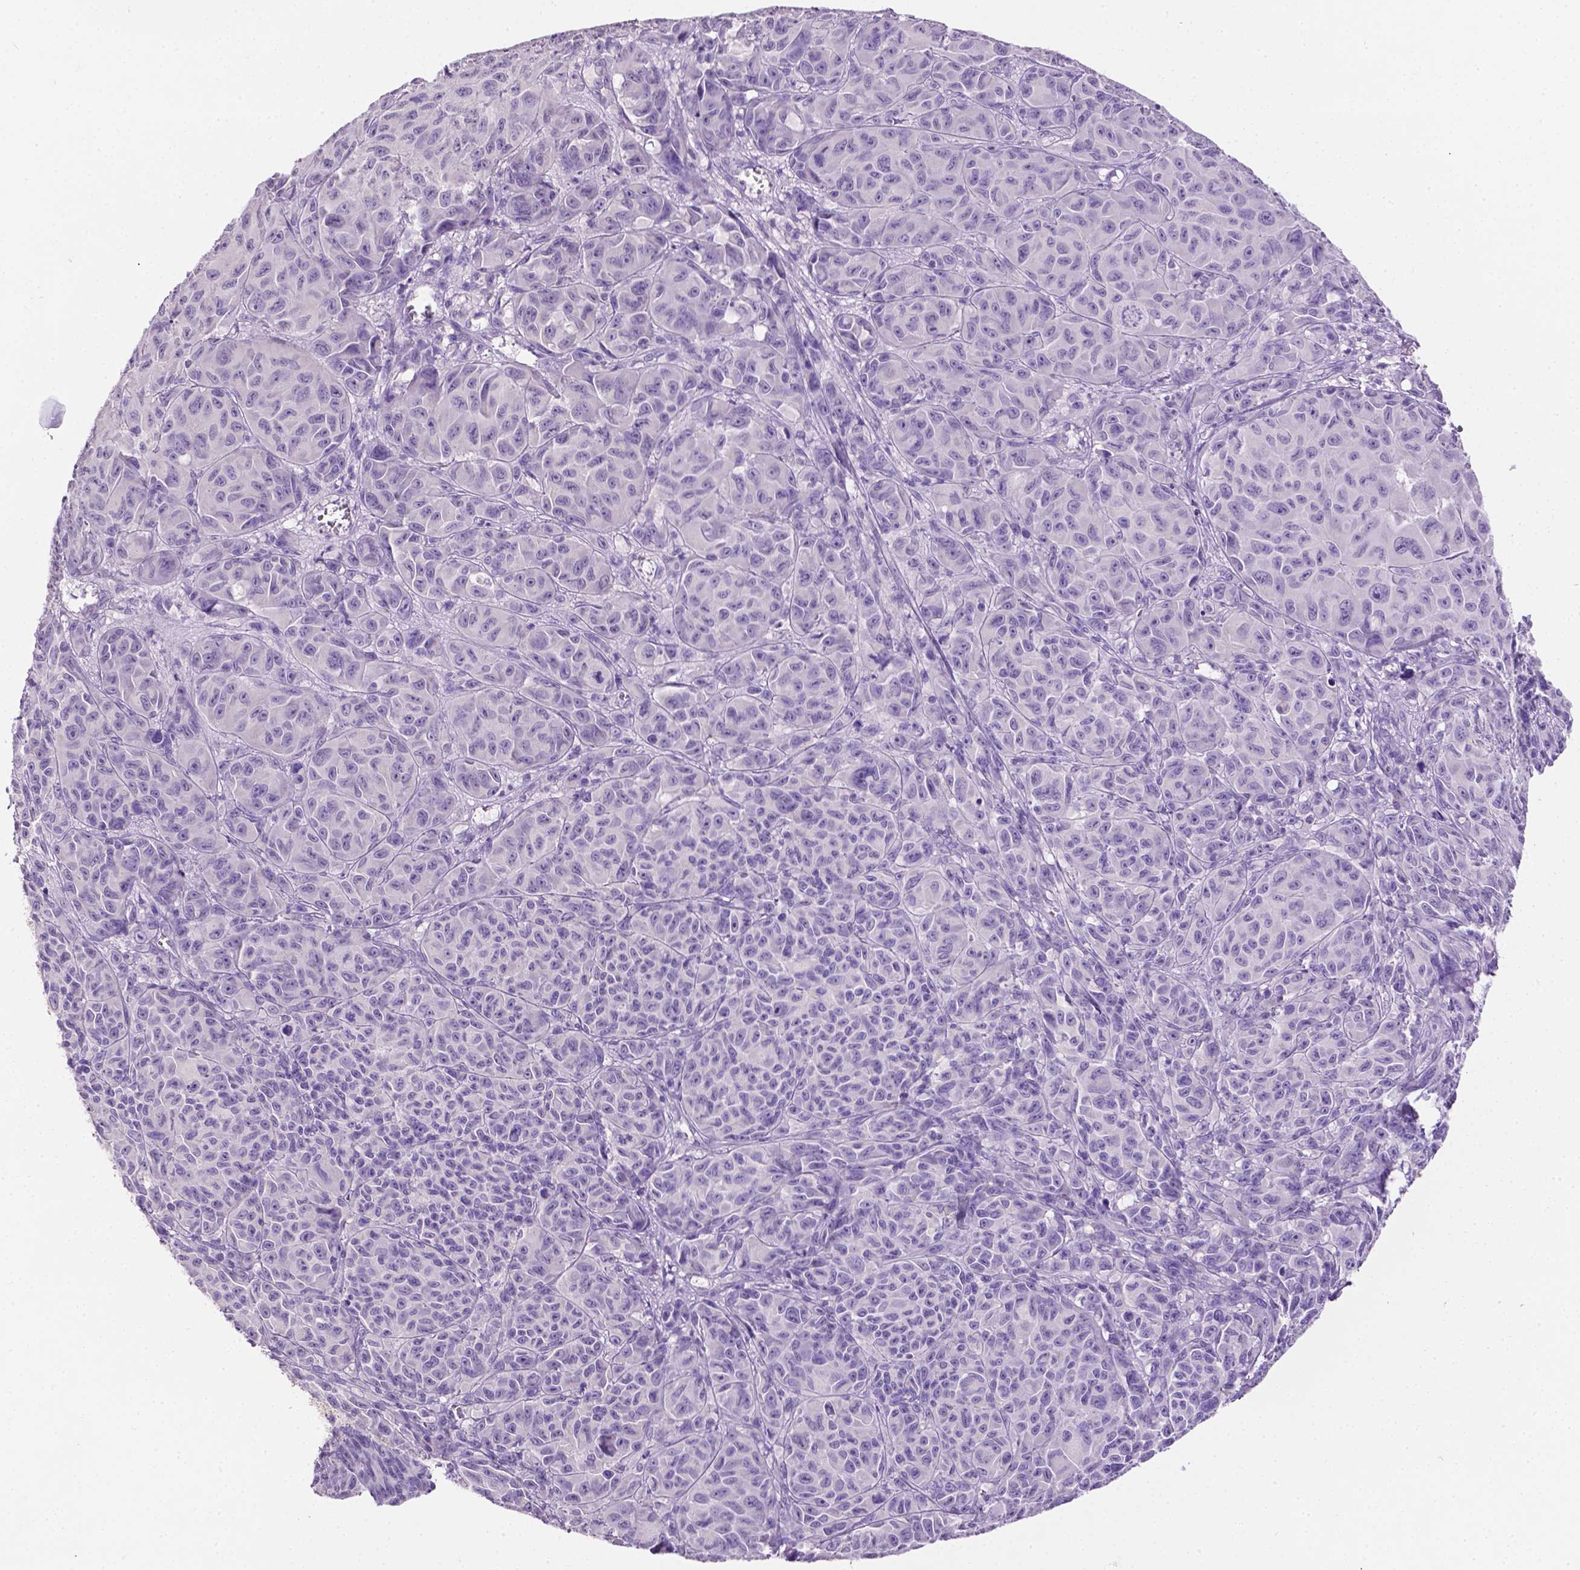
{"staining": {"intensity": "negative", "quantity": "none", "location": "none"}, "tissue": "melanoma", "cell_type": "Tumor cells", "image_type": "cancer", "snomed": [{"axis": "morphology", "description": "Malignant melanoma, NOS"}, {"axis": "topography", "description": "Vulva, labia, clitoris and Bartholin´s gland, NO"}], "caption": "A high-resolution image shows immunohistochemistry (IHC) staining of malignant melanoma, which shows no significant expression in tumor cells.", "gene": "TACSTD2", "patient": {"sex": "female", "age": 75}}